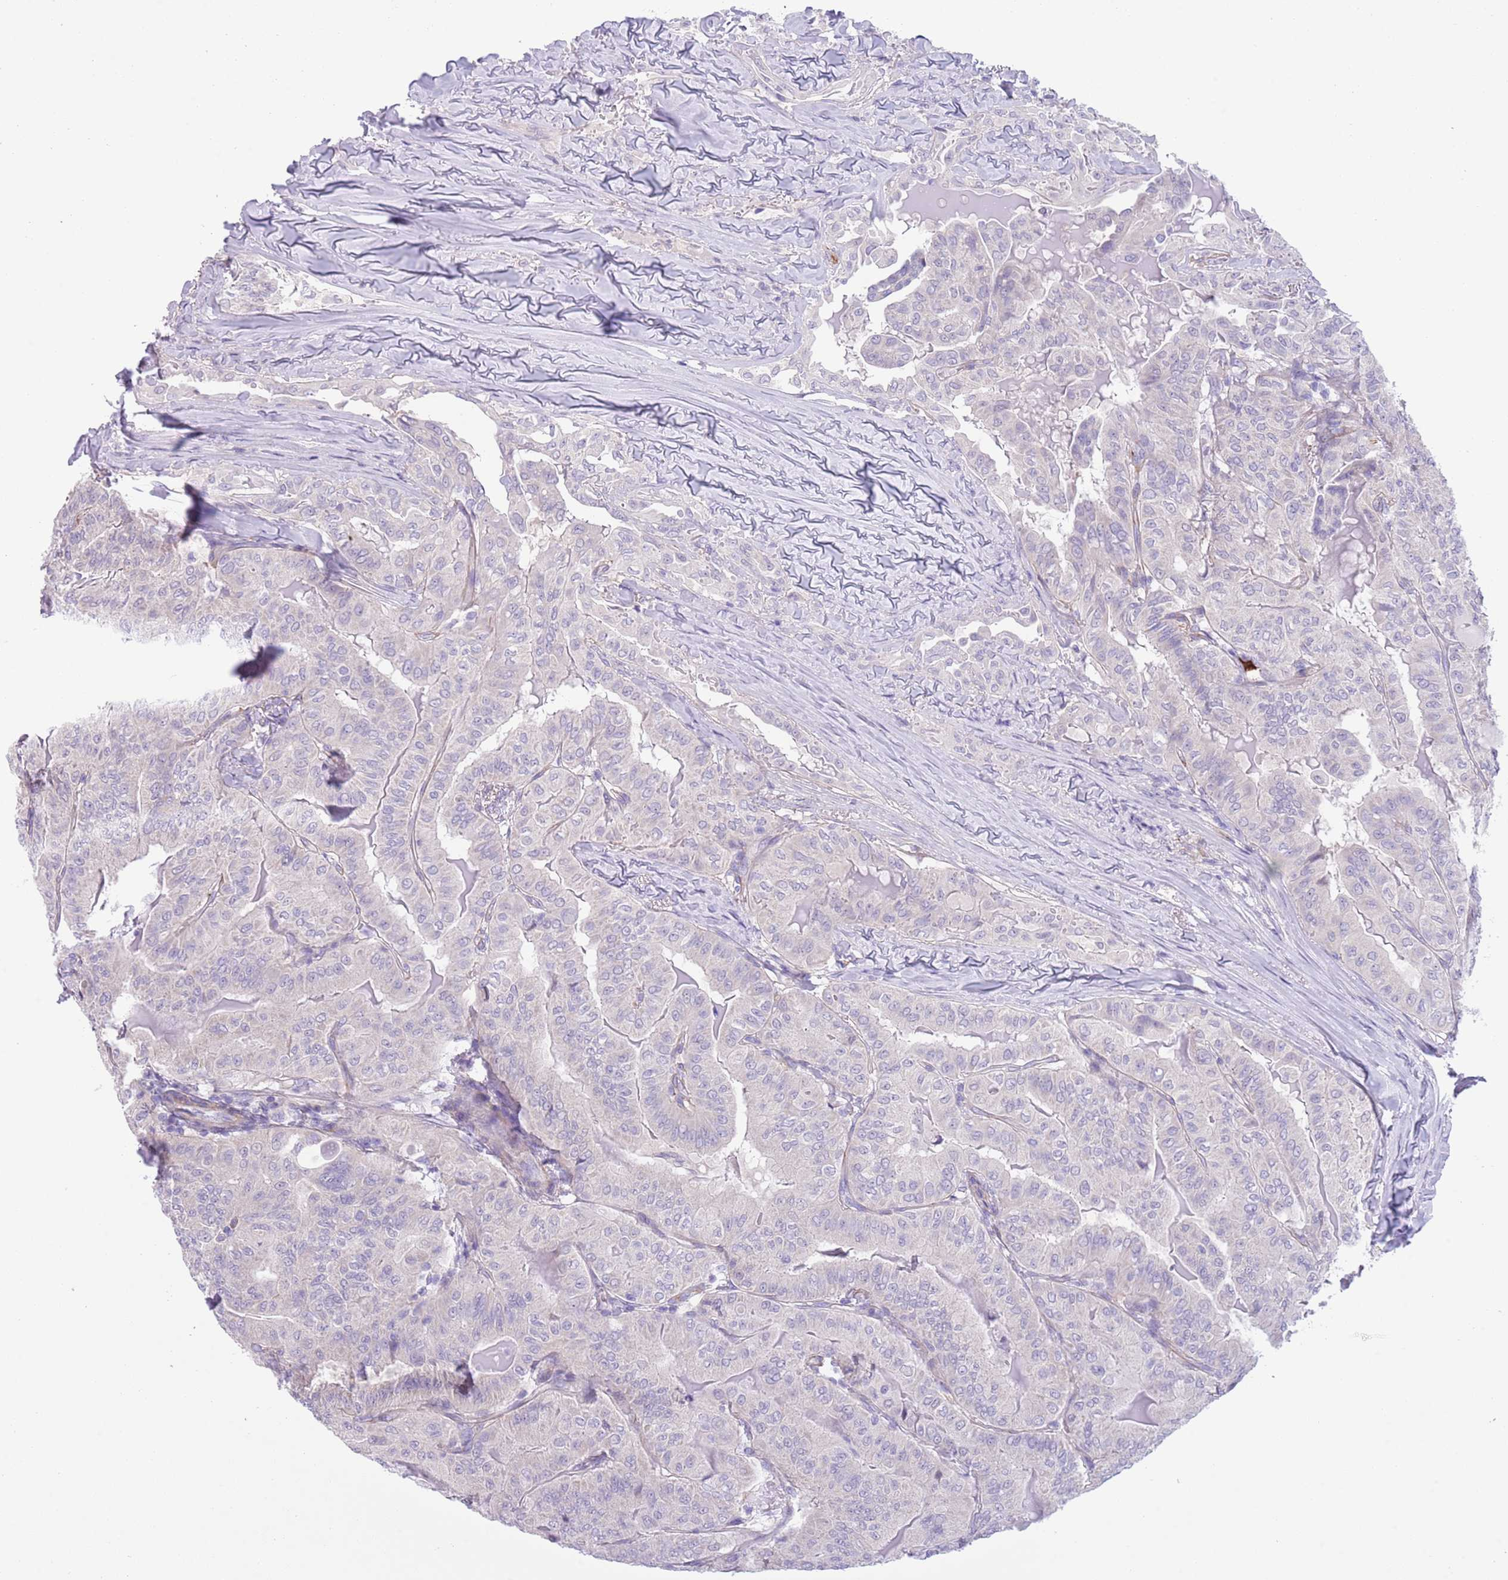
{"staining": {"intensity": "negative", "quantity": "none", "location": "none"}, "tissue": "thyroid cancer", "cell_type": "Tumor cells", "image_type": "cancer", "snomed": [{"axis": "morphology", "description": "Papillary adenocarcinoma, NOS"}, {"axis": "topography", "description": "Thyroid gland"}], "caption": "DAB immunohistochemical staining of human thyroid cancer demonstrates no significant staining in tumor cells. Brightfield microscopy of immunohistochemistry (IHC) stained with DAB (3,3'-diaminobenzidine) (brown) and hematoxylin (blue), captured at high magnification.", "gene": "TSGA13", "patient": {"sex": "female", "age": 68}}